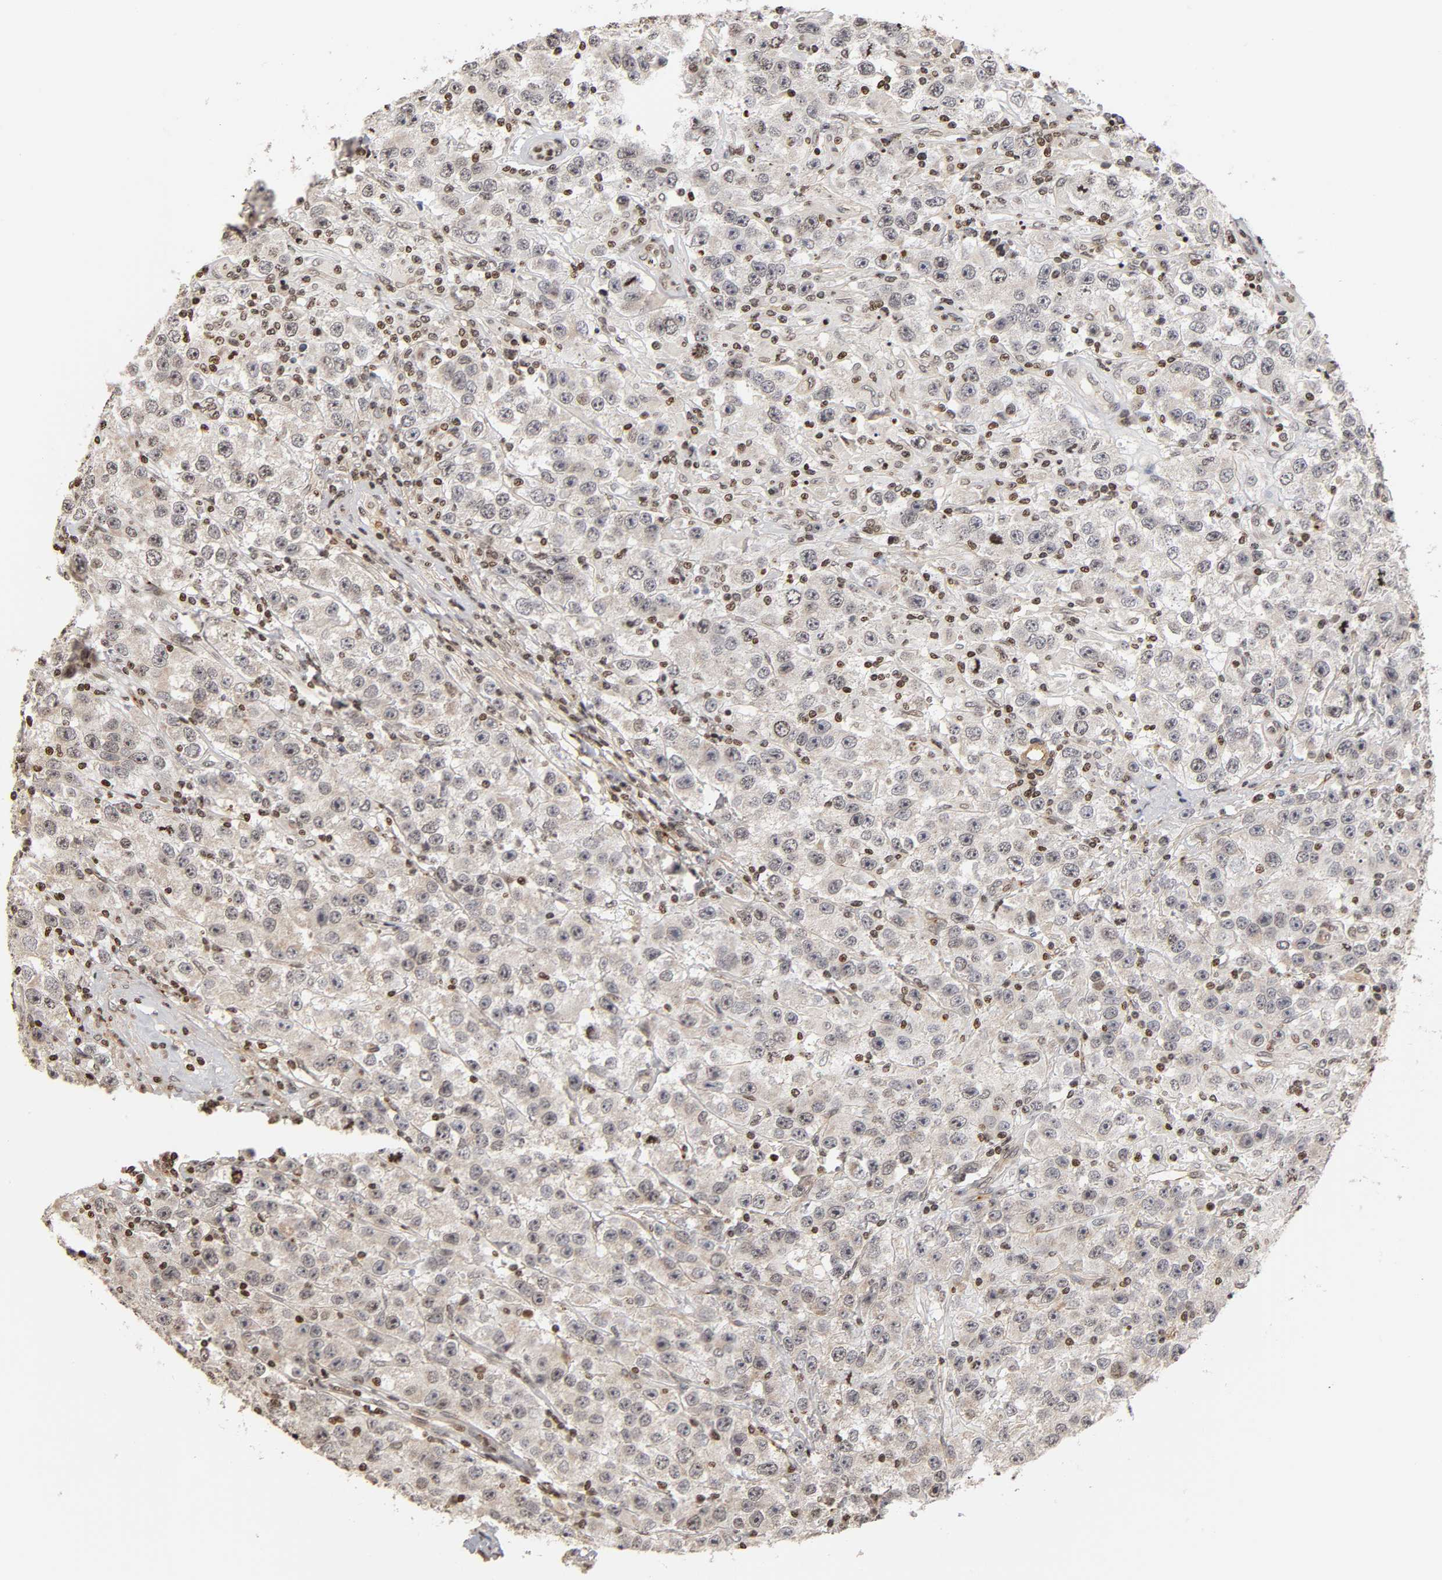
{"staining": {"intensity": "negative", "quantity": "none", "location": "none"}, "tissue": "testis cancer", "cell_type": "Tumor cells", "image_type": "cancer", "snomed": [{"axis": "morphology", "description": "Seminoma, NOS"}, {"axis": "topography", "description": "Testis"}], "caption": "An immunohistochemistry image of testis seminoma is shown. There is no staining in tumor cells of testis seminoma.", "gene": "ITGAV", "patient": {"sex": "male", "age": 52}}